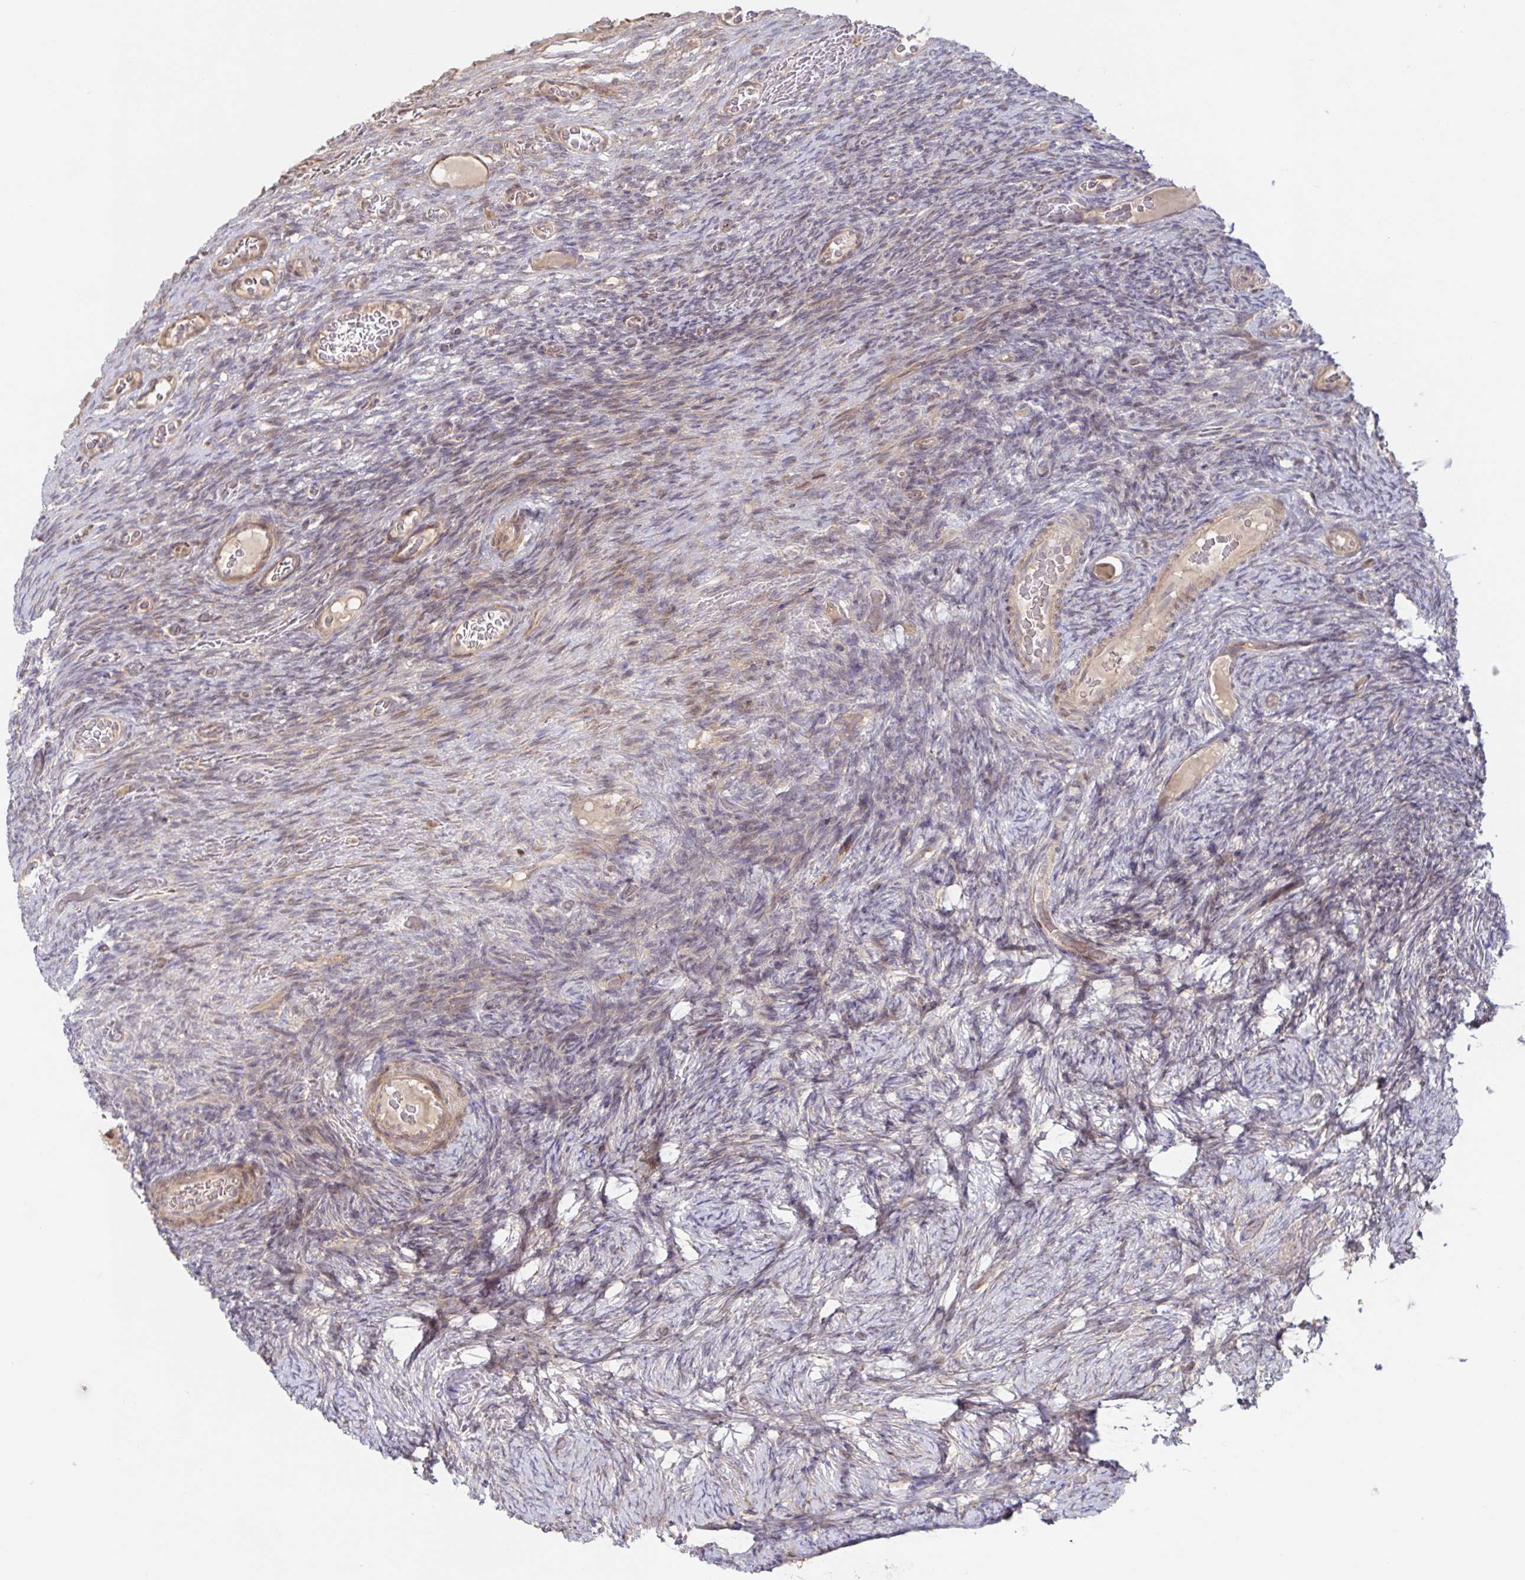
{"staining": {"intensity": "weak", "quantity": "25%-75%", "location": "cytoplasmic/membranous"}, "tissue": "ovary", "cell_type": "Ovarian stroma cells", "image_type": "normal", "snomed": [{"axis": "morphology", "description": "Normal tissue, NOS"}, {"axis": "topography", "description": "Ovary"}], "caption": "High-magnification brightfield microscopy of benign ovary stained with DAB (3,3'-diaminobenzidine) (brown) and counterstained with hematoxylin (blue). ovarian stroma cells exhibit weak cytoplasmic/membranous expression is appreciated in approximately25%-75% of cells.", "gene": "AACS", "patient": {"sex": "female", "age": 34}}